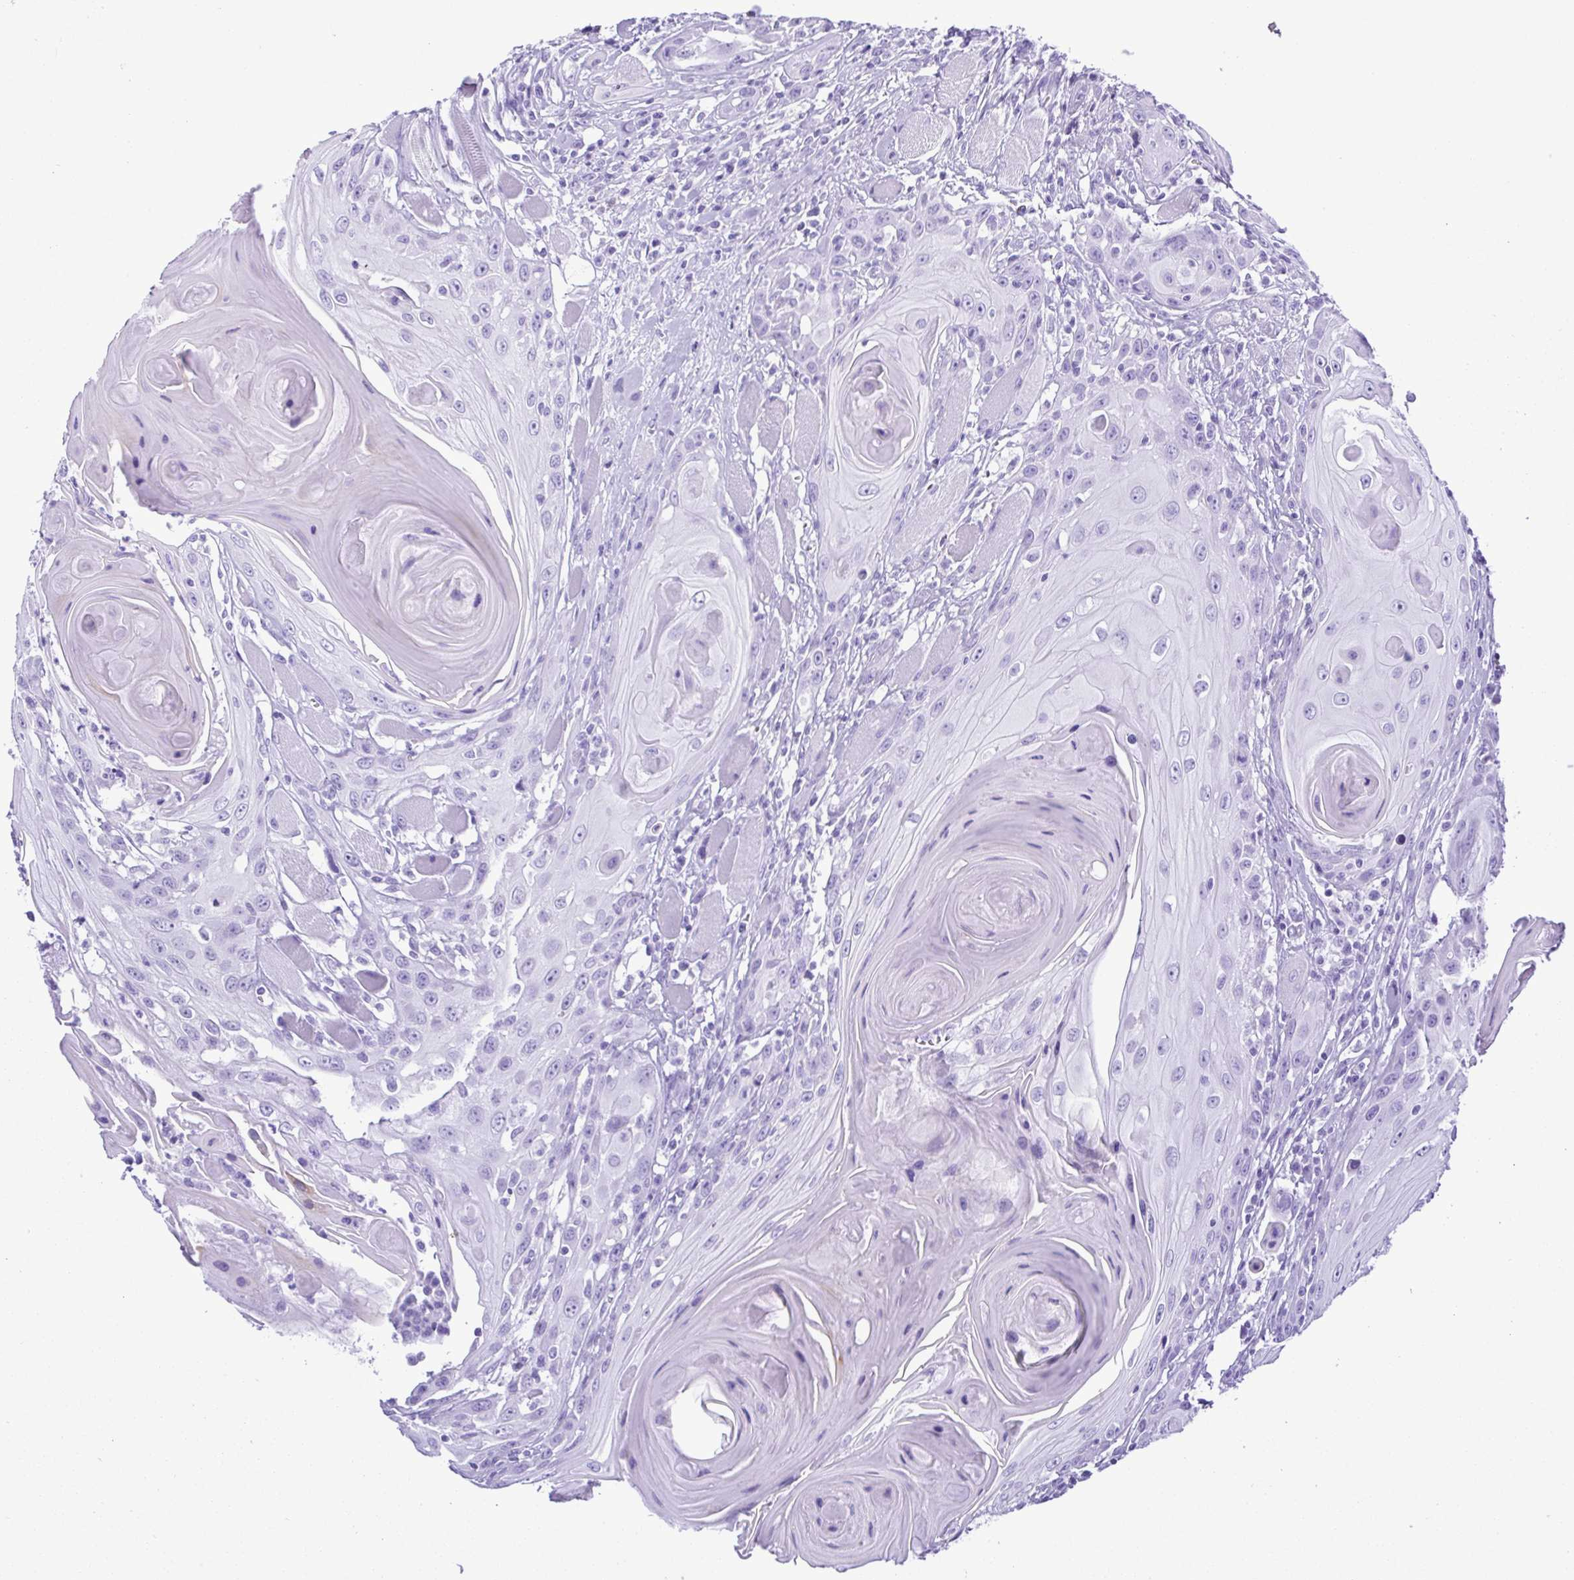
{"staining": {"intensity": "negative", "quantity": "none", "location": "none"}, "tissue": "head and neck cancer", "cell_type": "Tumor cells", "image_type": "cancer", "snomed": [{"axis": "morphology", "description": "Squamous cell carcinoma, NOS"}, {"axis": "topography", "description": "Head-Neck"}], "caption": "Immunohistochemistry (IHC) histopathology image of neoplastic tissue: human head and neck cancer (squamous cell carcinoma) stained with DAB (3,3'-diaminobenzidine) exhibits no significant protein staining in tumor cells.", "gene": "SYT1", "patient": {"sex": "female", "age": 80}}